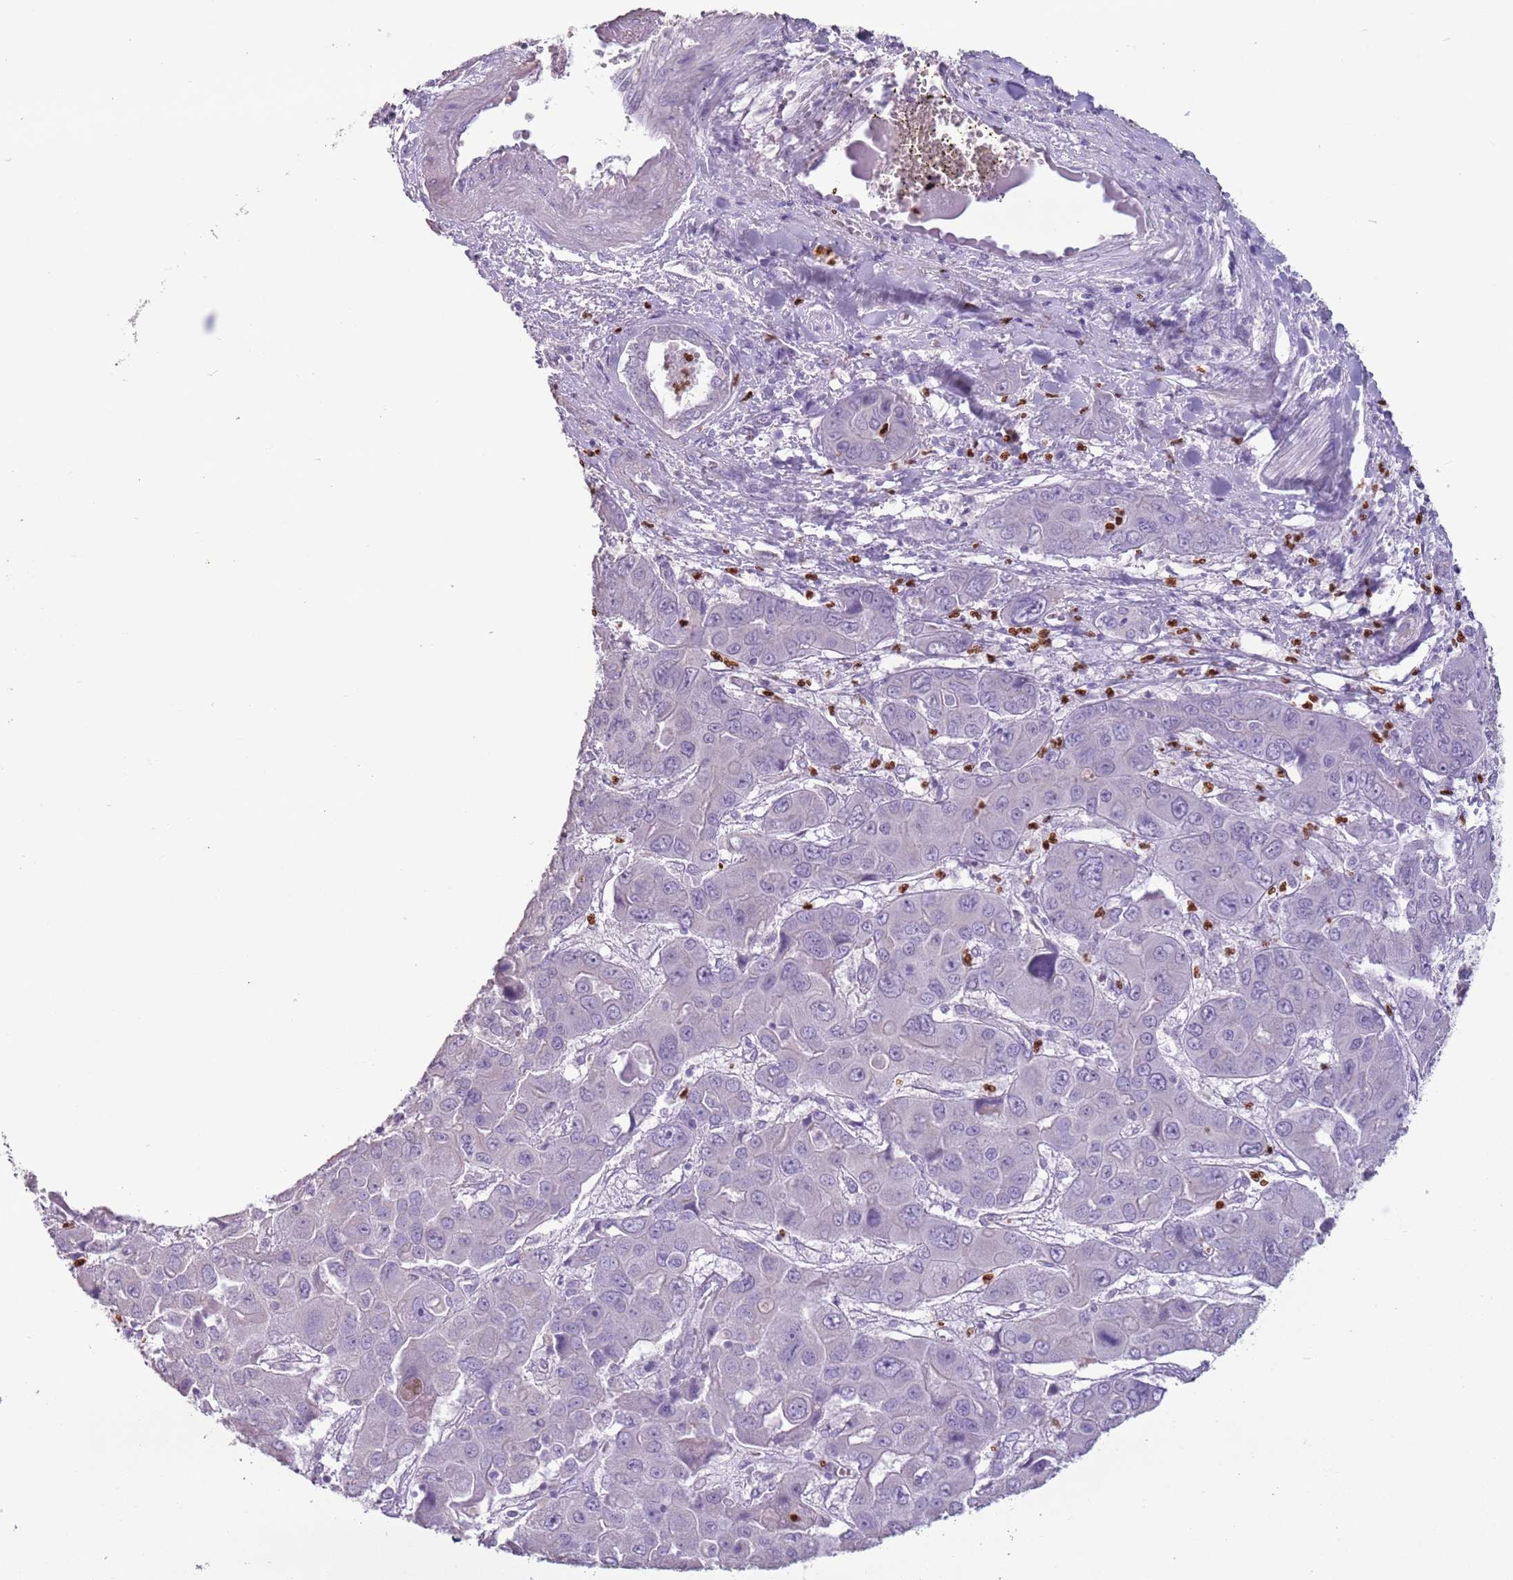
{"staining": {"intensity": "negative", "quantity": "none", "location": "none"}, "tissue": "liver cancer", "cell_type": "Tumor cells", "image_type": "cancer", "snomed": [{"axis": "morphology", "description": "Cholangiocarcinoma"}, {"axis": "topography", "description": "Liver"}], "caption": "High magnification brightfield microscopy of liver cancer stained with DAB (3,3'-diaminobenzidine) (brown) and counterstained with hematoxylin (blue): tumor cells show no significant positivity.", "gene": "CELF6", "patient": {"sex": "male", "age": 67}}